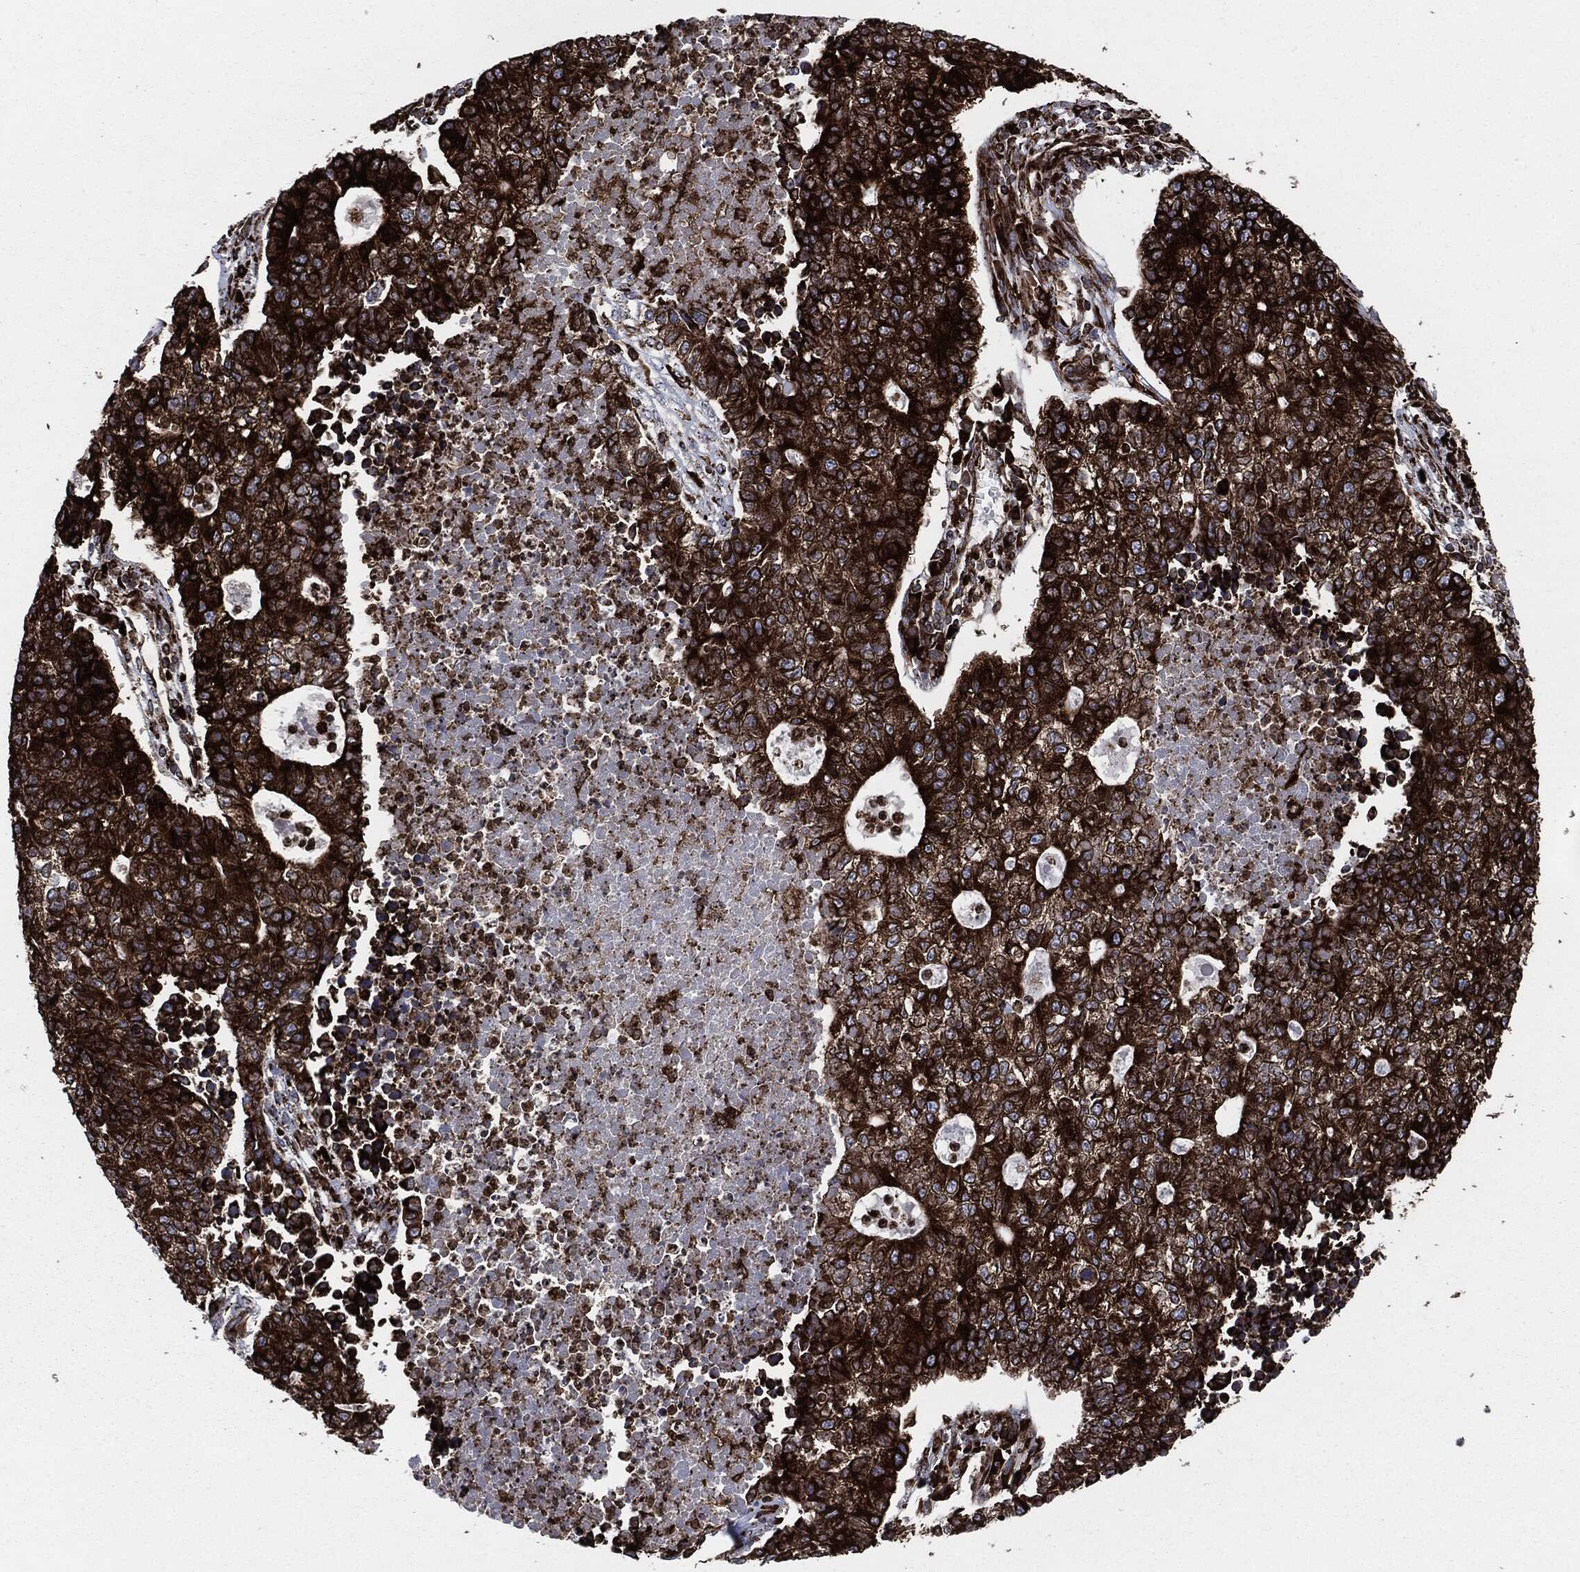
{"staining": {"intensity": "strong", "quantity": ">75%", "location": "cytoplasmic/membranous"}, "tissue": "lung cancer", "cell_type": "Tumor cells", "image_type": "cancer", "snomed": [{"axis": "morphology", "description": "Adenocarcinoma, NOS"}, {"axis": "topography", "description": "Lung"}], "caption": "Lung adenocarcinoma tissue reveals strong cytoplasmic/membranous positivity in approximately >75% of tumor cells, visualized by immunohistochemistry.", "gene": "CALR", "patient": {"sex": "male", "age": 57}}